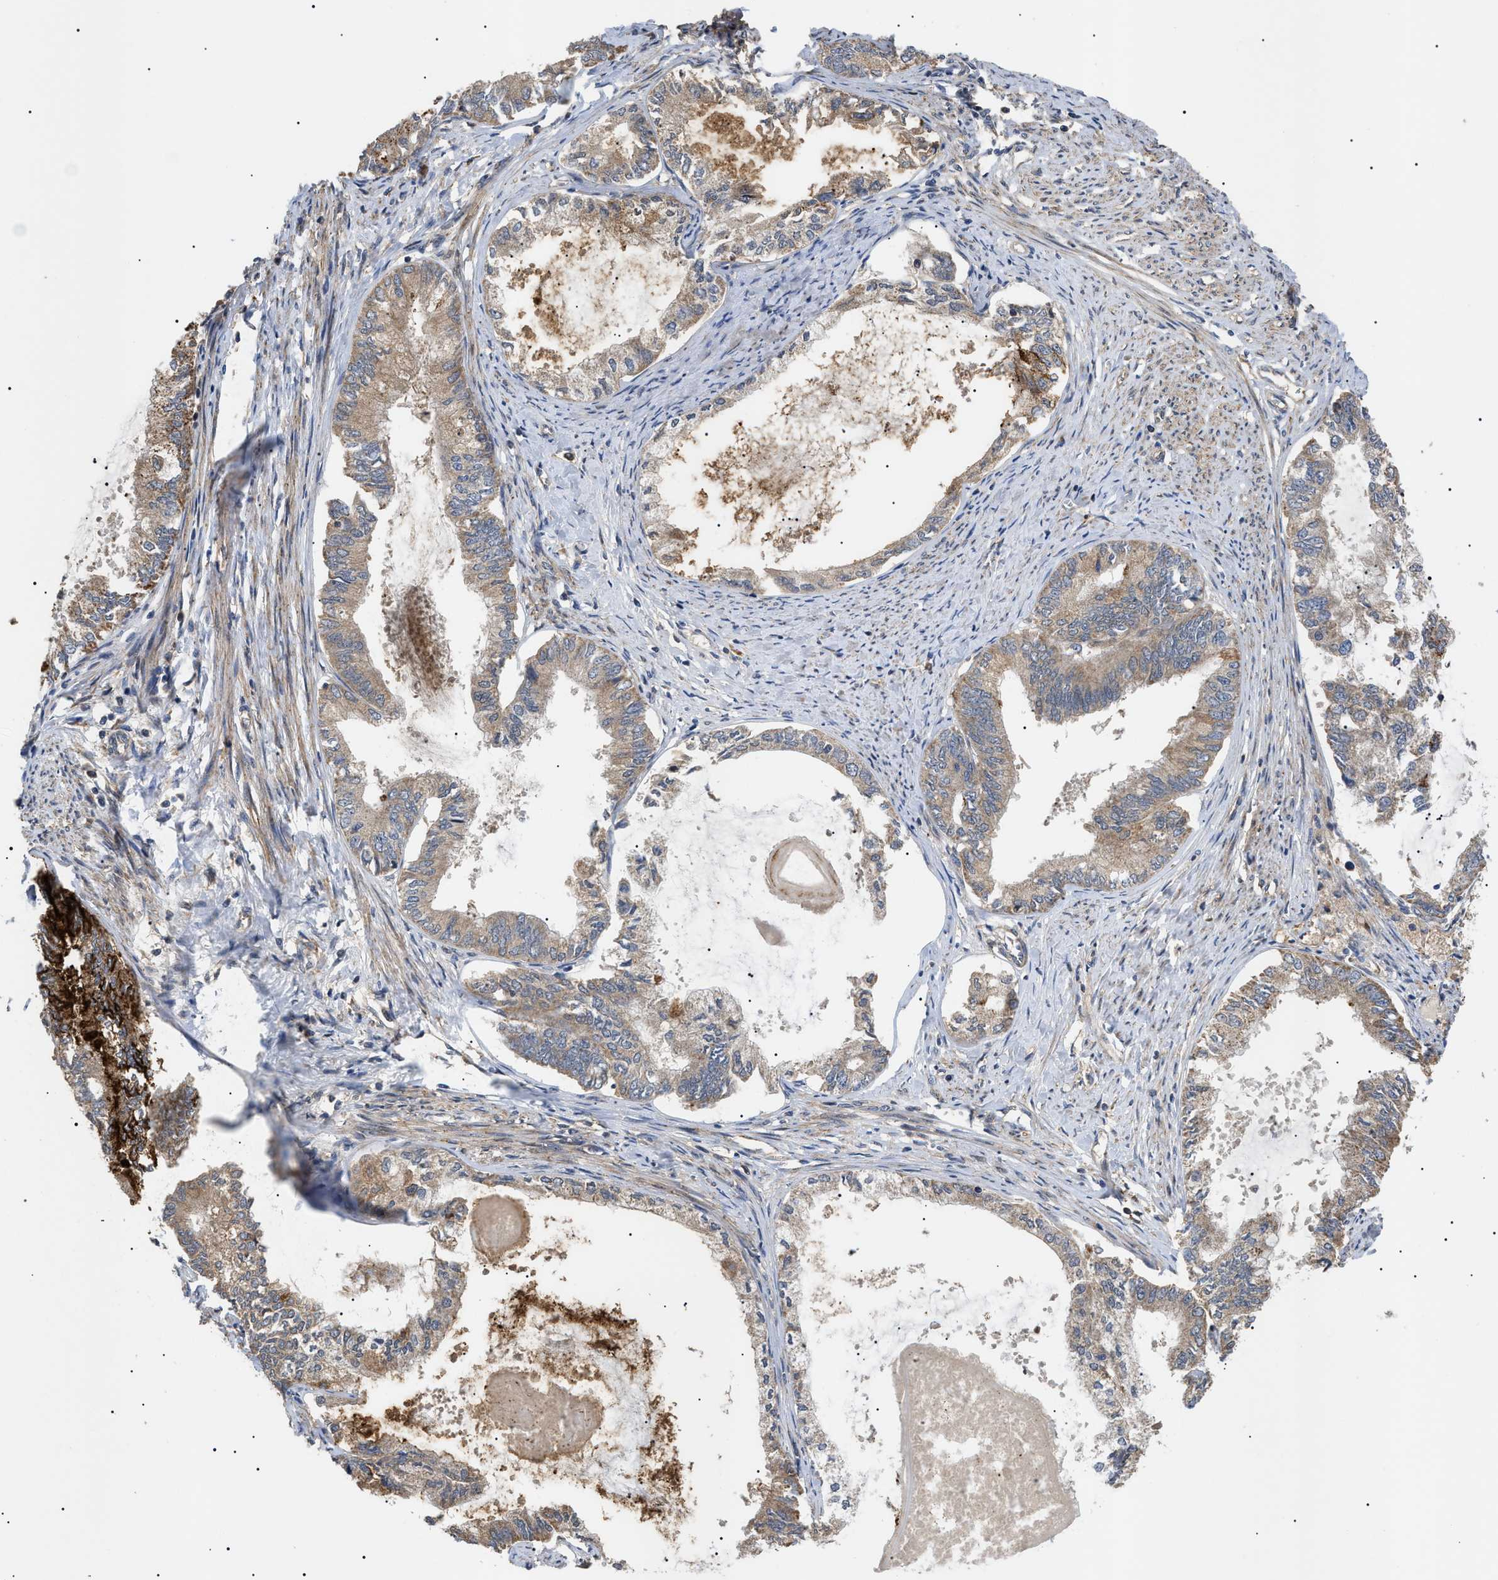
{"staining": {"intensity": "moderate", "quantity": ">75%", "location": "cytoplasmic/membranous"}, "tissue": "endometrial cancer", "cell_type": "Tumor cells", "image_type": "cancer", "snomed": [{"axis": "morphology", "description": "Adenocarcinoma, NOS"}, {"axis": "topography", "description": "Endometrium"}], "caption": "Tumor cells display moderate cytoplasmic/membranous staining in approximately >75% of cells in endometrial adenocarcinoma.", "gene": "ASTL", "patient": {"sex": "female", "age": 86}}